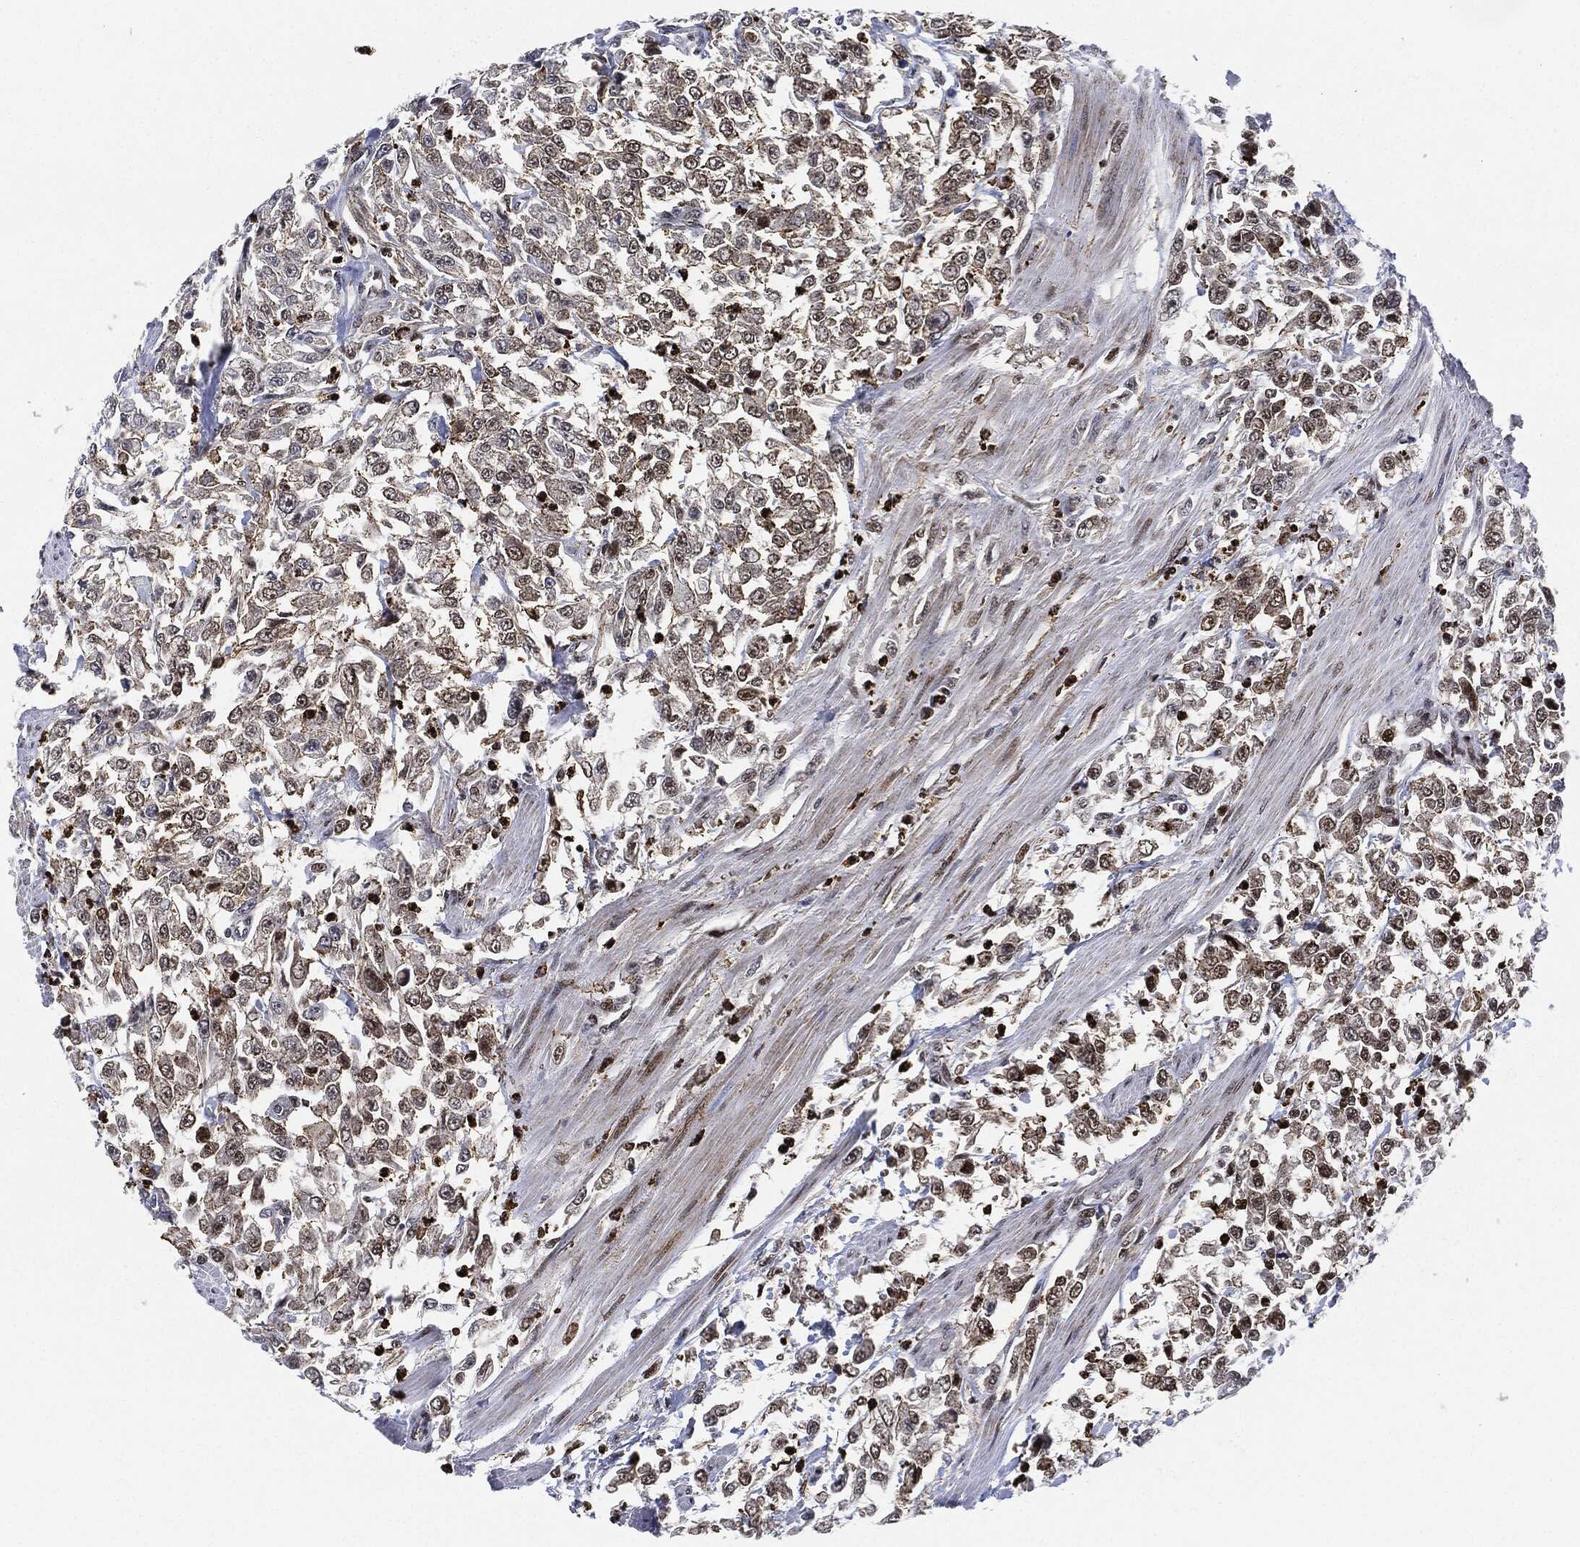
{"staining": {"intensity": "negative", "quantity": "none", "location": "none"}, "tissue": "urothelial cancer", "cell_type": "Tumor cells", "image_type": "cancer", "snomed": [{"axis": "morphology", "description": "Urothelial carcinoma, High grade"}, {"axis": "topography", "description": "Urinary bladder"}], "caption": "This is an immunohistochemistry image of human high-grade urothelial carcinoma. There is no positivity in tumor cells.", "gene": "NANOS3", "patient": {"sex": "male", "age": 46}}